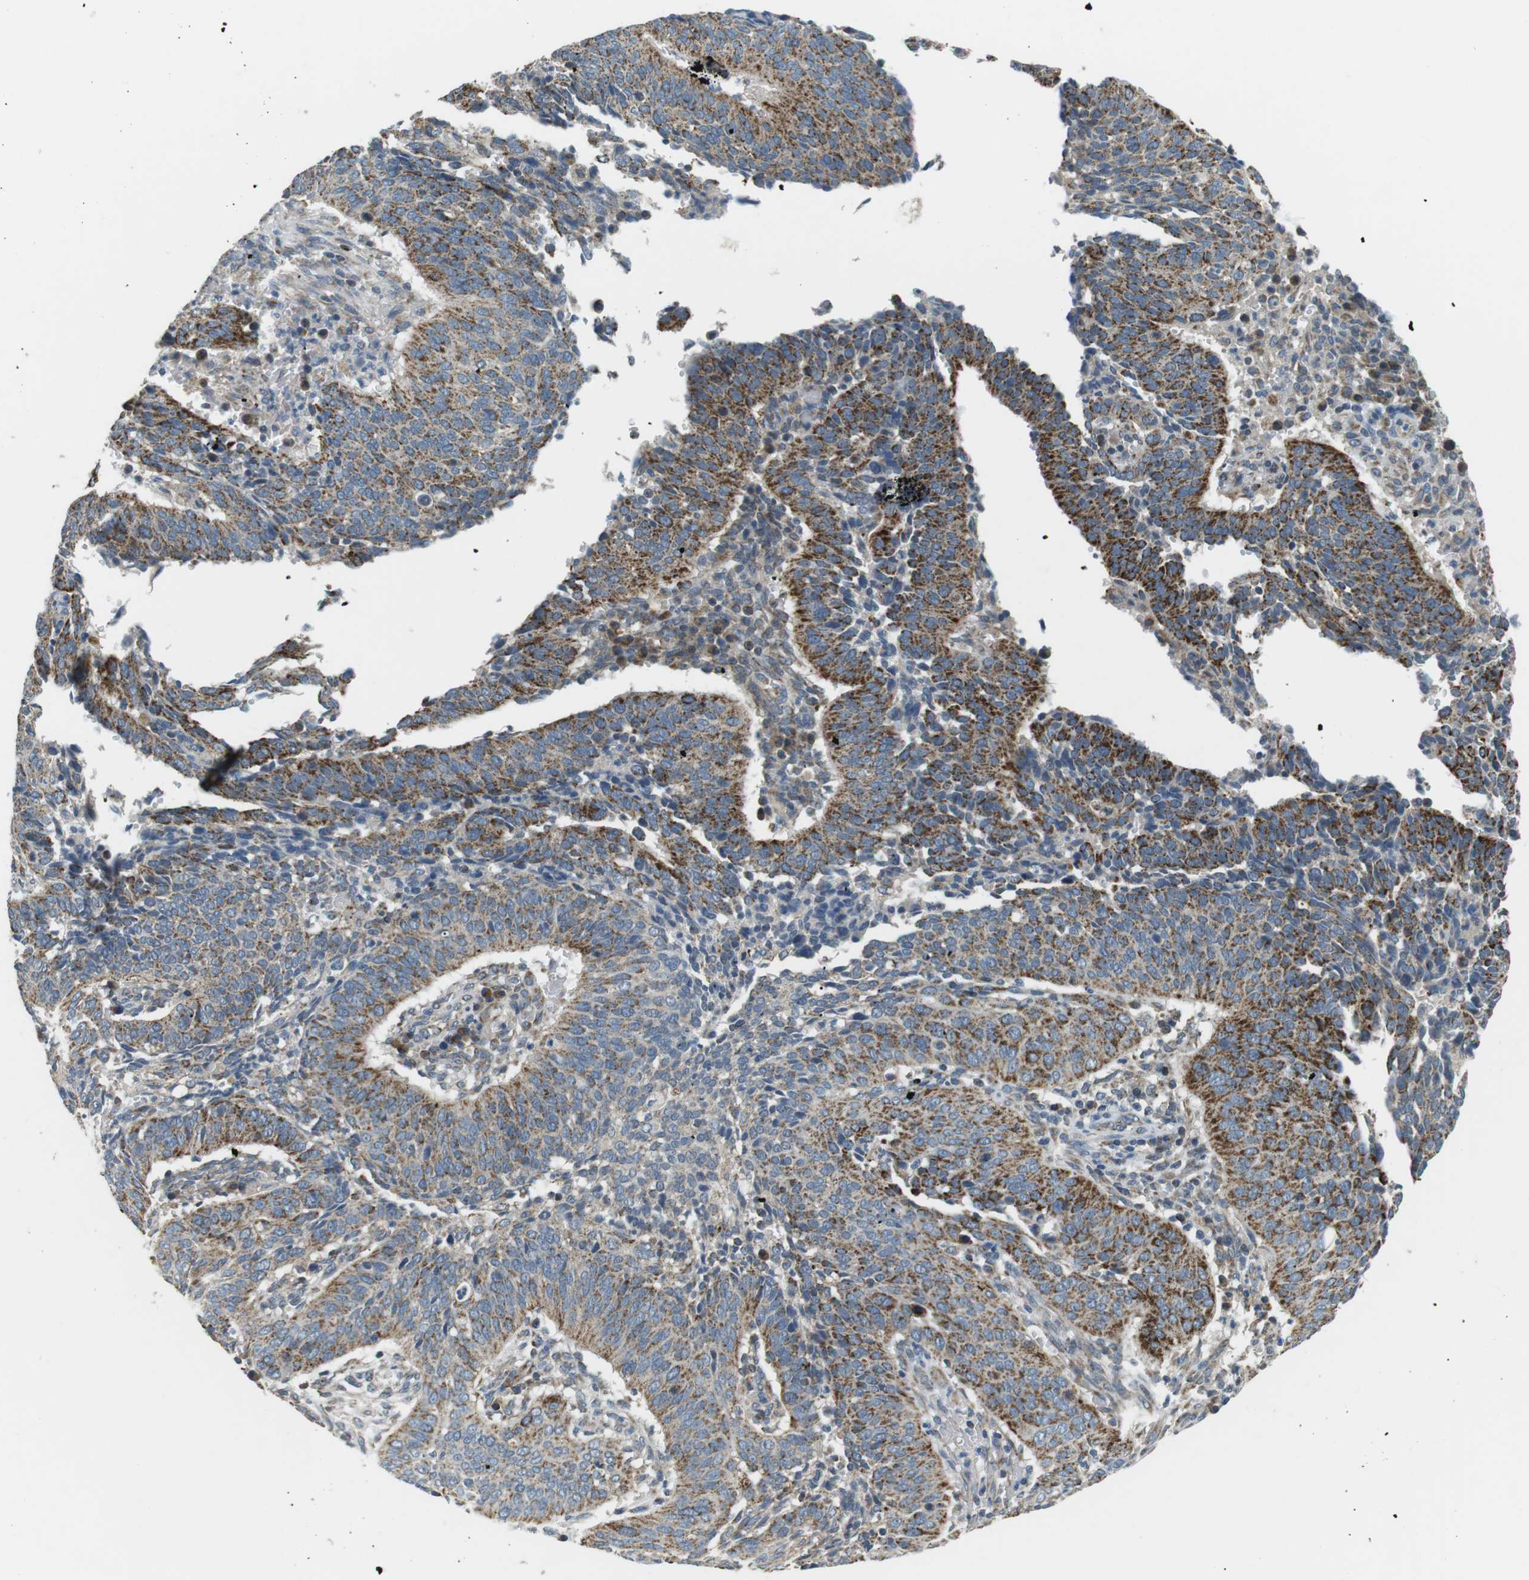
{"staining": {"intensity": "strong", "quantity": ">75%", "location": "cytoplasmic/membranous"}, "tissue": "cervical cancer", "cell_type": "Tumor cells", "image_type": "cancer", "snomed": [{"axis": "morphology", "description": "Normal tissue, NOS"}, {"axis": "morphology", "description": "Squamous cell carcinoma, NOS"}, {"axis": "topography", "description": "Cervix"}], "caption": "IHC of human cervical cancer (squamous cell carcinoma) displays high levels of strong cytoplasmic/membranous positivity in approximately >75% of tumor cells.", "gene": "BACE1", "patient": {"sex": "female", "age": 39}}